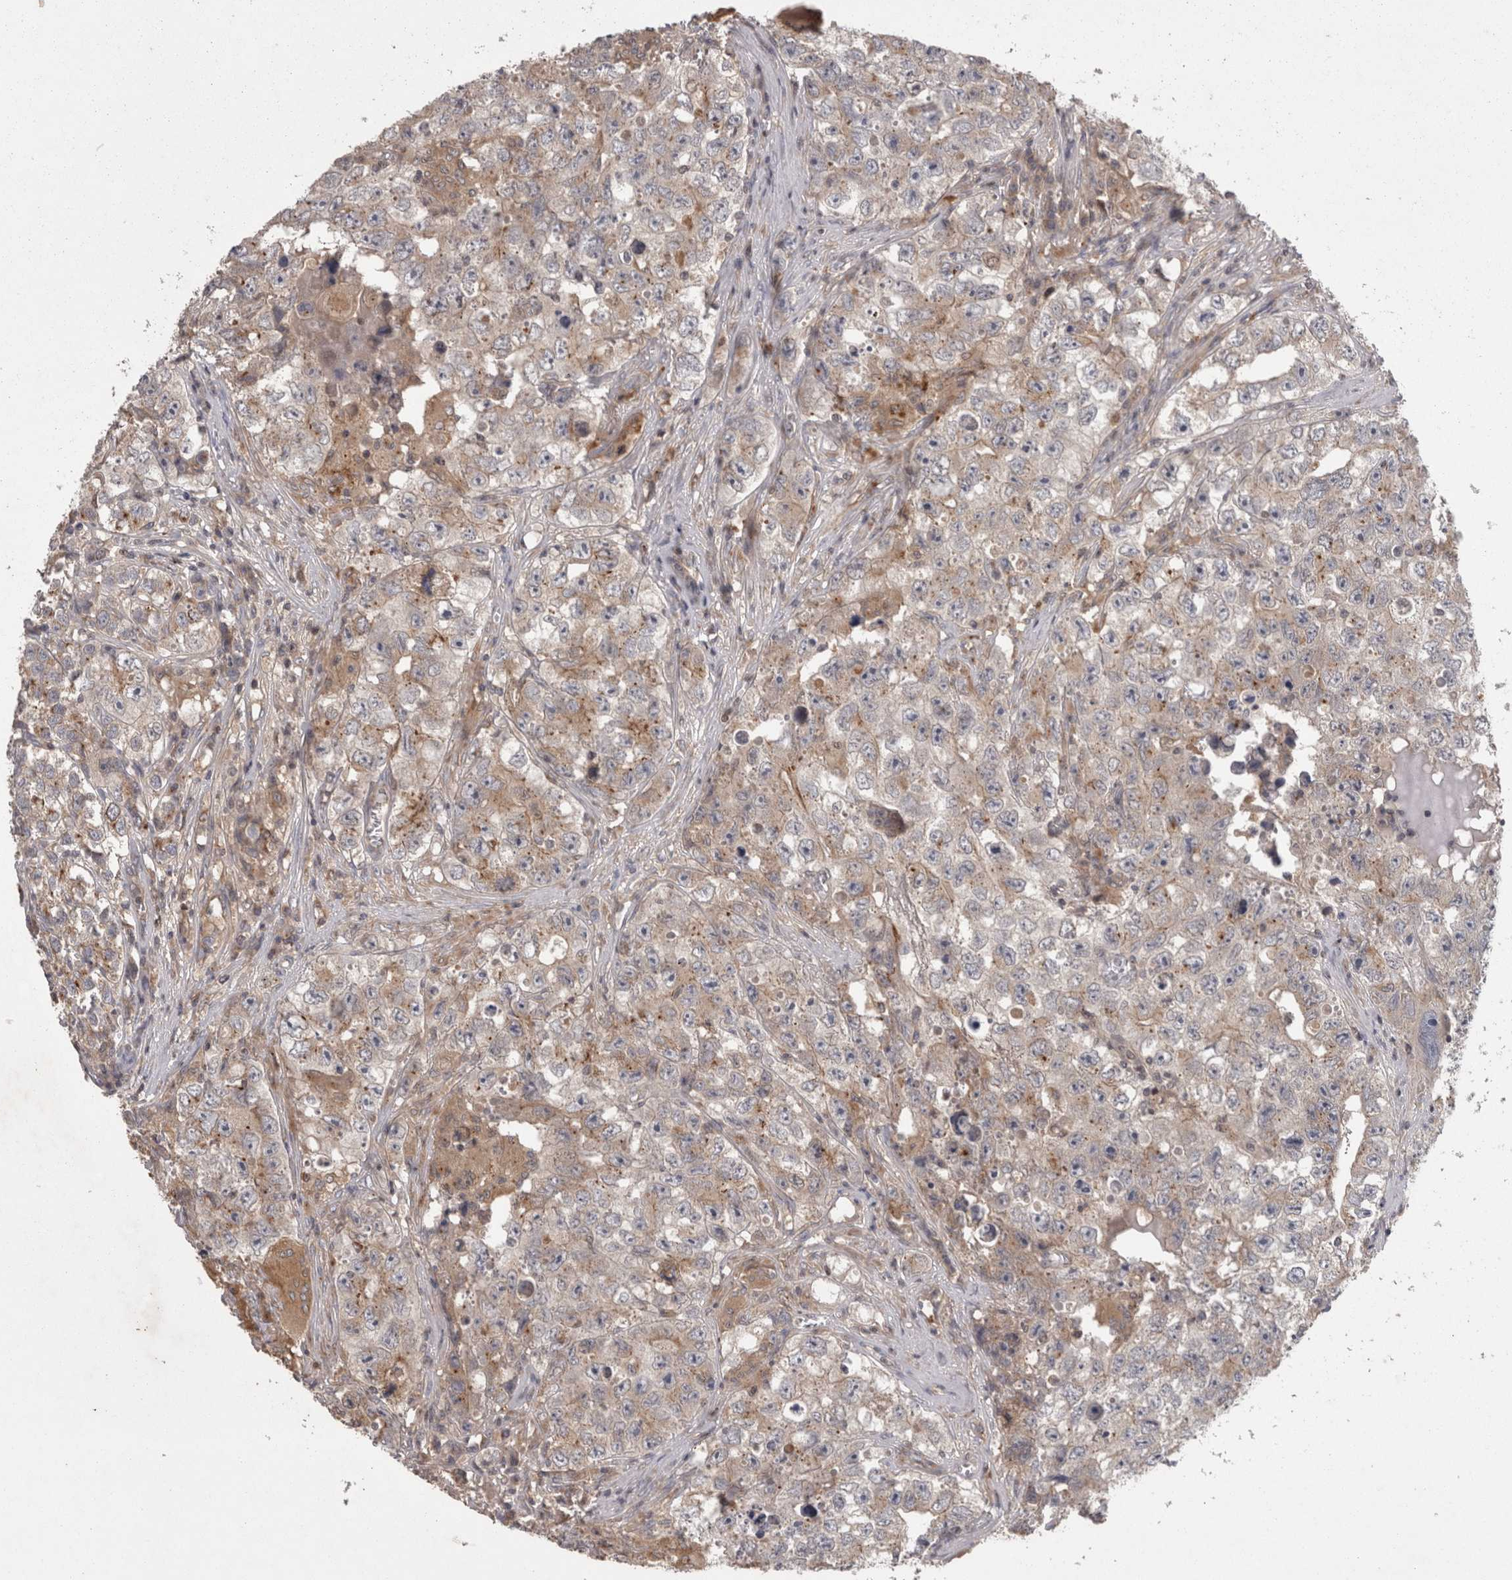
{"staining": {"intensity": "weak", "quantity": ">75%", "location": "cytoplasmic/membranous"}, "tissue": "testis cancer", "cell_type": "Tumor cells", "image_type": "cancer", "snomed": [{"axis": "morphology", "description": "Seminoma, NOS"}, {"axis": "morphology", "description": "Carcinoma, Embryonal, NOS"}, {"axis": "topography", "description": "Testis"}], "caption": "DAB immunohistochemical staining of testis cancer reveals weak cytoplasmic/membranous protein staining in approximately >75% of tumor cells.", "gene": "PCM1", "patient": {"sex": "male", "age": 43}}